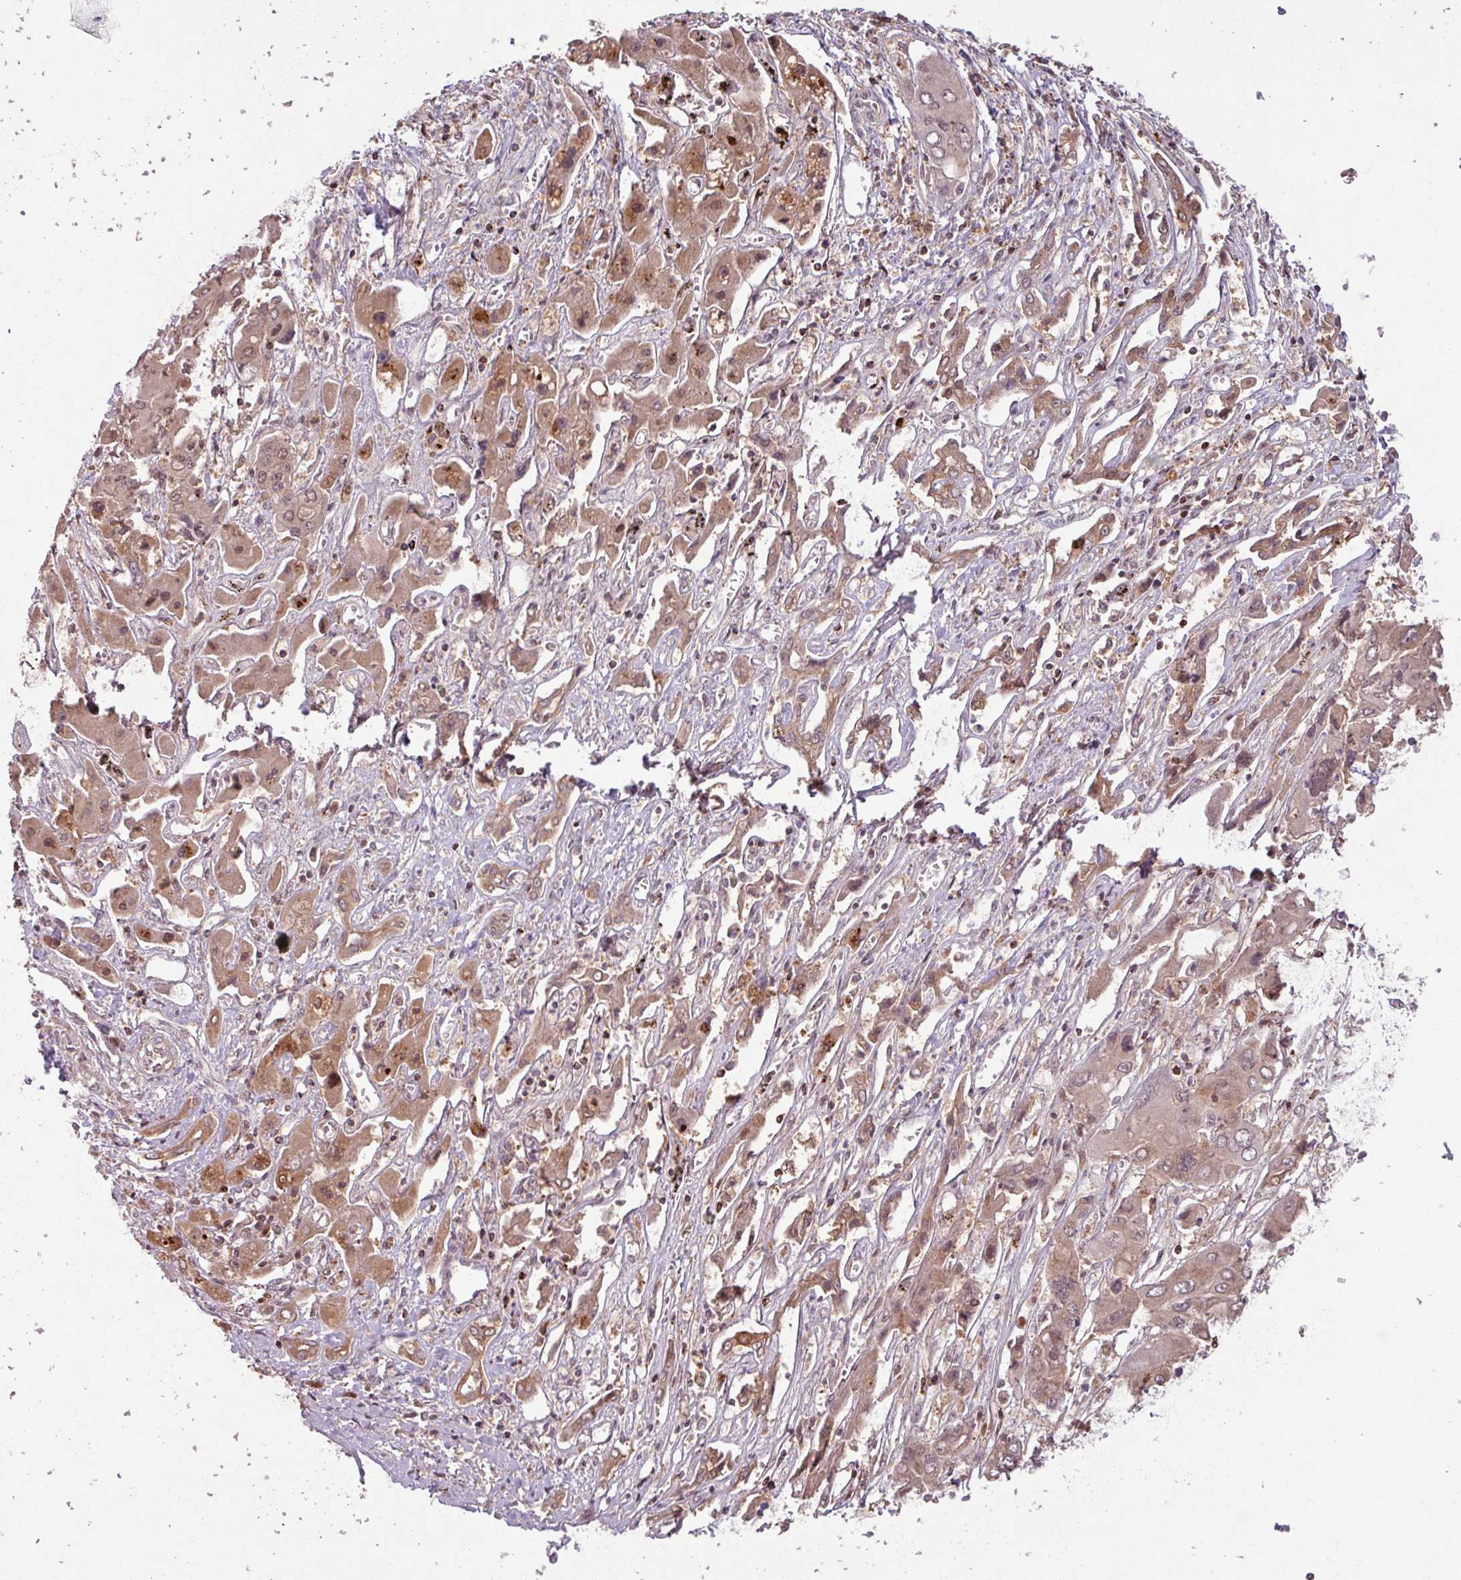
{"staining": {"intensity": "moderate", "quantity": ">75%", "location": "cytoplasmic/membranous,nuclear"}, "tissue": "liver cancer", "cell_type": "Tumor cells", "image_type": "cancer", "snomed": [{"axis": "morphology", "description": "Cholangiocarcinoma"}, {"axis": "topography", "description": "Liver"}], "caption": "Liver cholangiocarcinoma was stained to show a protein in brown. There is medium levels of moderate cytoplasmic/membranous and nuclear expression in approximately >75% of tumor cells.", "gene": "OR6B1", "patient": {"sex": "male", "age": 67}}